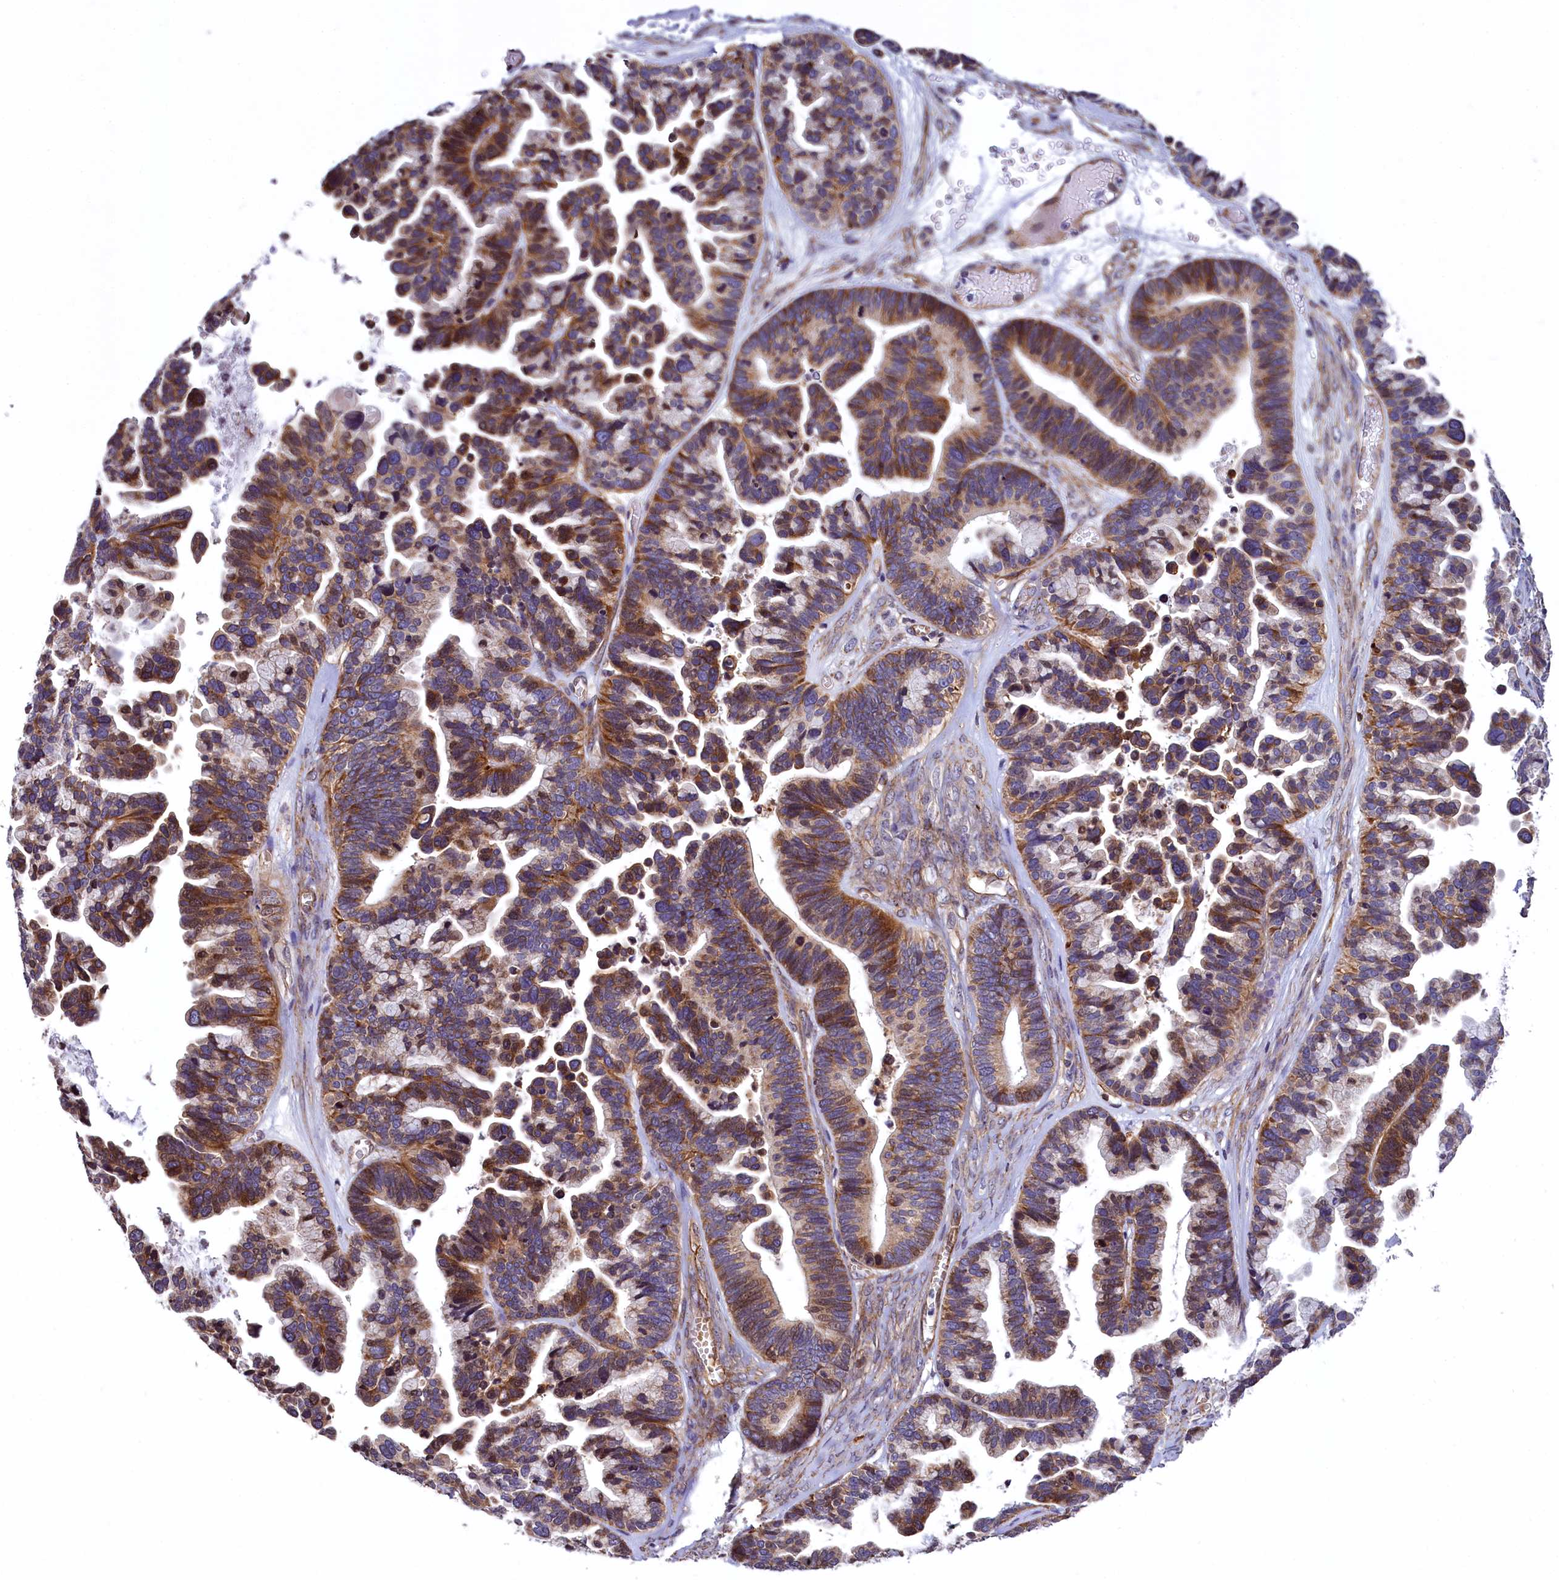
{"staining": {"intensity": "moderate", "quantity": ">75%", "location": "cytoplasmic/membranous"}, "tissue": "ovarian cancer", "cell_type": "Tumor cells", "image_type": "cancer", "snomed": [{"axis": "morphology", "description": "Cystadenocarcinoma, serous, NOS"}, {"axis": "topography", "description": "Ovary"}], "caption": "Tumor cells show medium levels of moderate cytoplasmic/membranous positivity in approximately >75% of cells in human ovarian cancer (serous cystadenocarcinoma).", "gene": "ZNF2", "patient": {"sex": "female", "age": 56}}